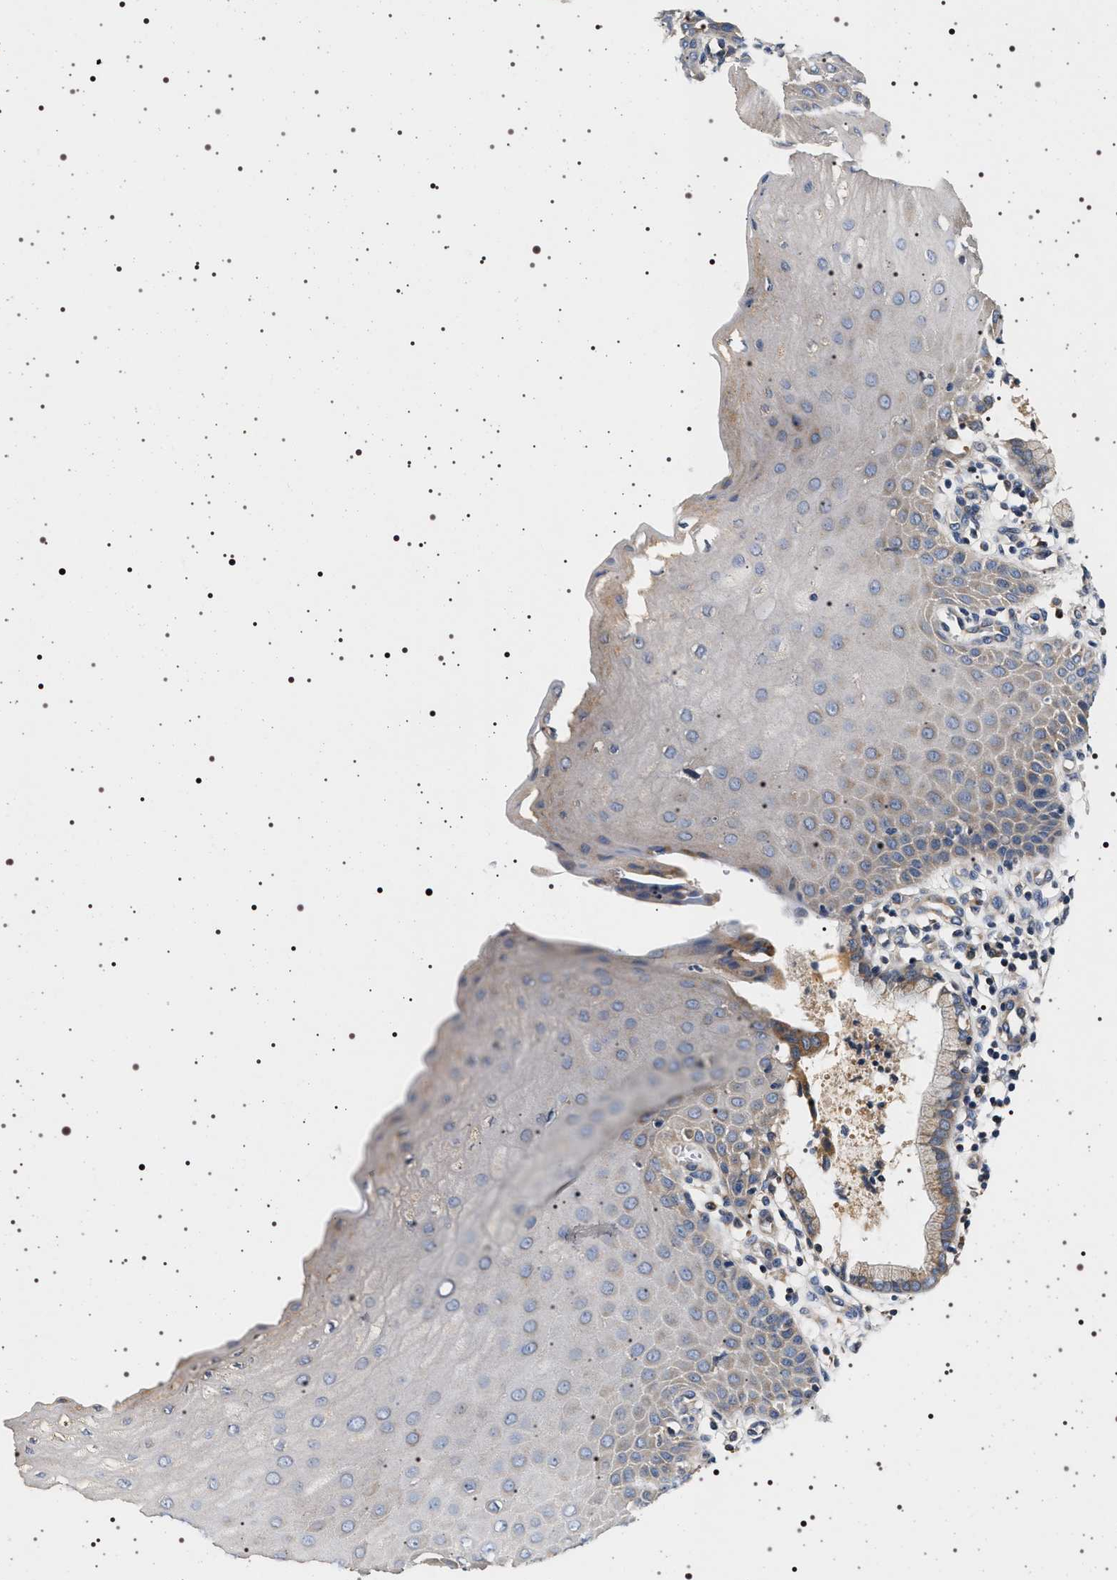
{"staining": {"intensity": "weak", "quantity": "<25%", "location": "cytoplasmic/membranous"}, "tissue": "cervix", "cell_type": "Glandular cells", "image_type": "normal", "snomed": [{"axis": "morphology", "description": "Normal tissue, NOS"}, {"axis": "topography", "description": "Cervix"}], "caption": "DAB (3,3'-diaminobenzidine) immunohistochemical staining of normal cervix demonstrates no significant staining in glandular cells. The staining was performed using DAB to visualize the protein expression in brown, while the nuclei were stained in blue with hematoxylin (Magnification: 20x).", "gene": "DCBLD2", "patient": {"sex": "female", "age": 55}}